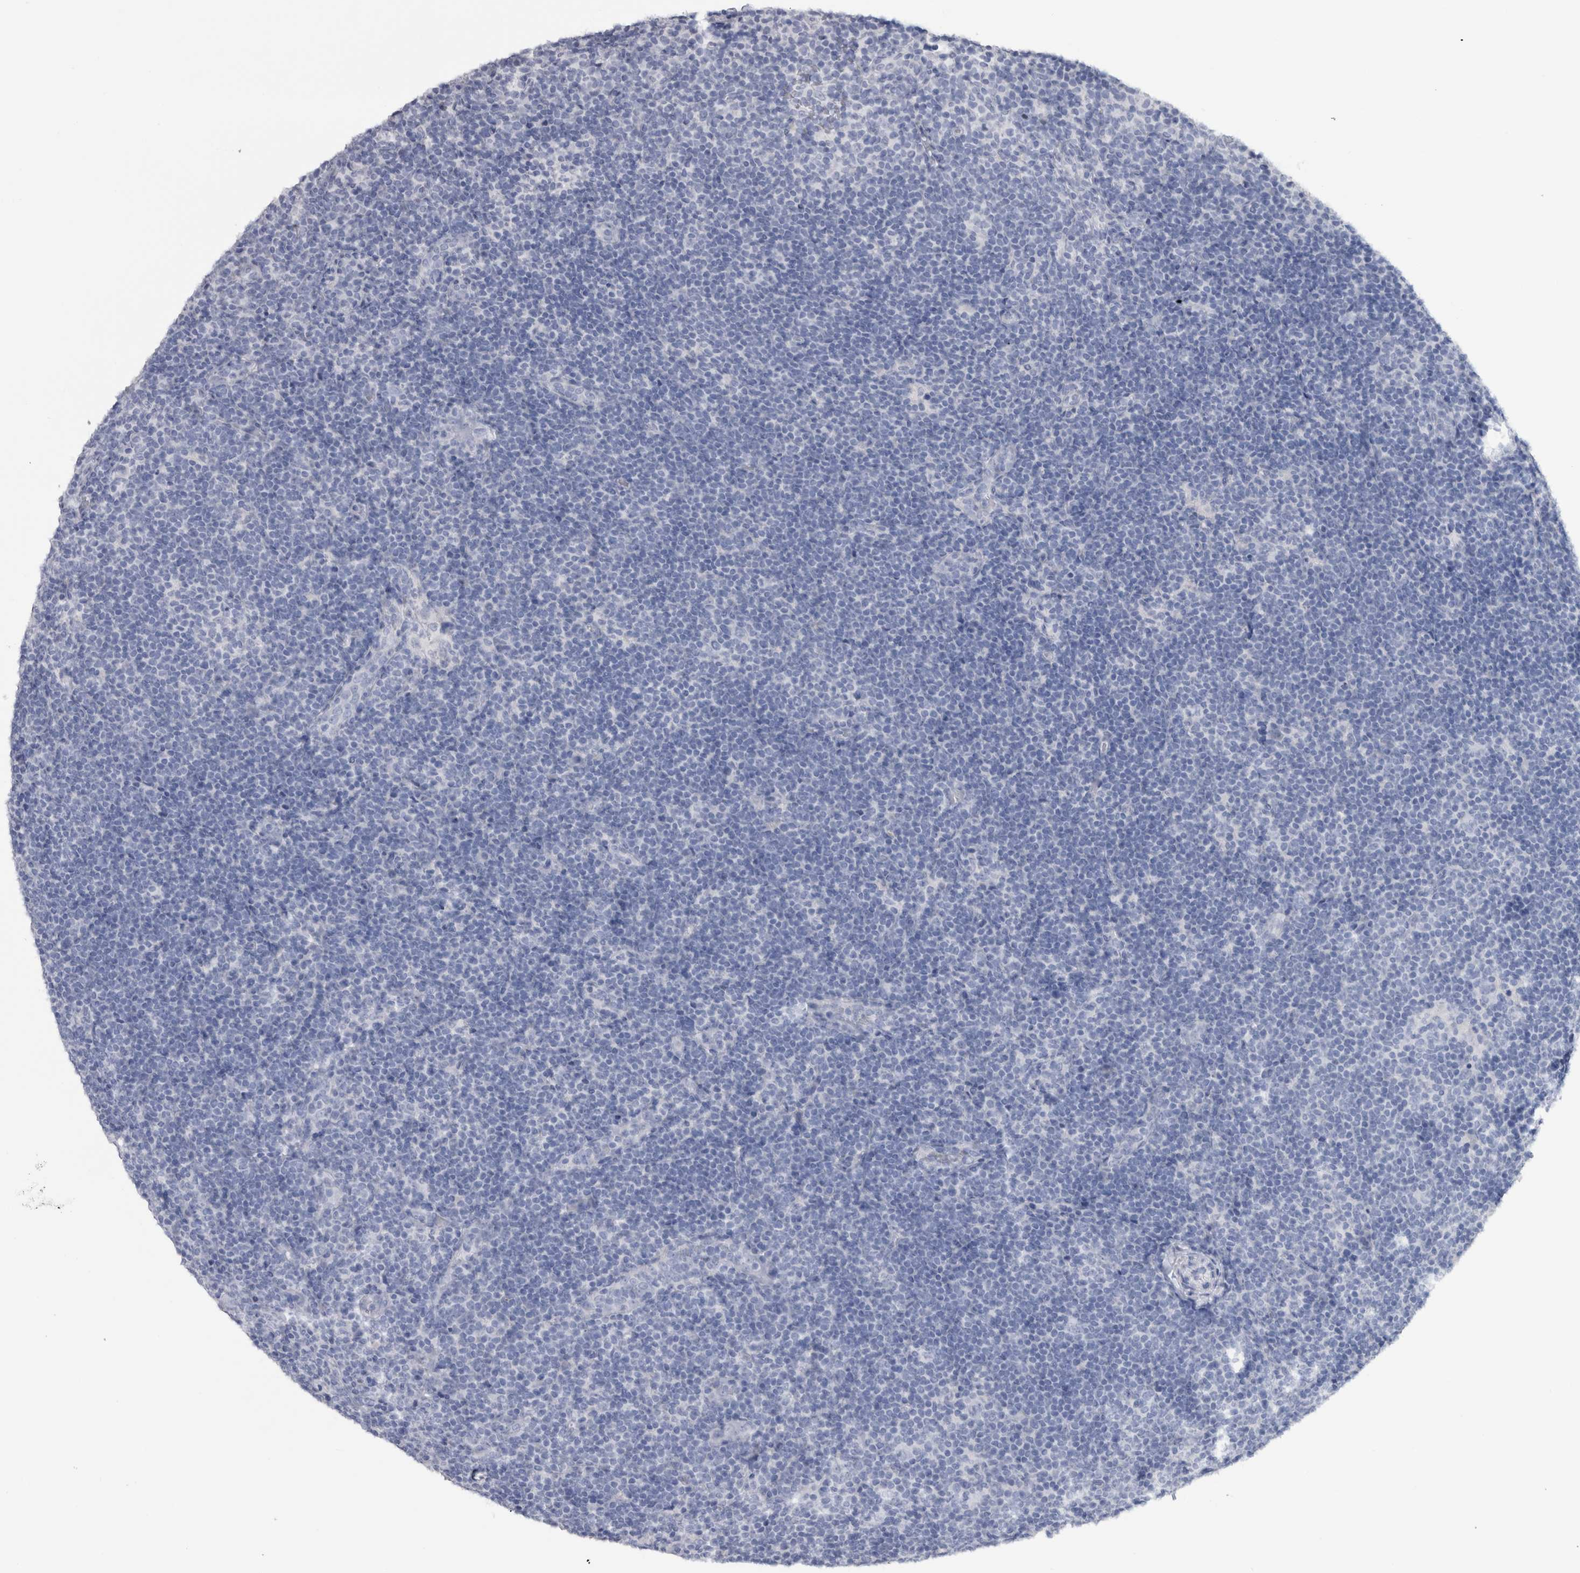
{"staining": {"intensity": "negative", "quantity": "none", "location": "none"}, "tissue": "lymphoma", "cell_type": "Tumor cells", "image_type": "cancer", "snomed": [{"axis": "morphology", "description": "Hodgkin's disease, NOS"}, {"axis": "topography", "description": "Lymph node"}], "caption": "Tumor cells show no significant staining in Hodgkin's disease.", "gene": "PTH", "patient": {"sex": "female", "age": 57}}